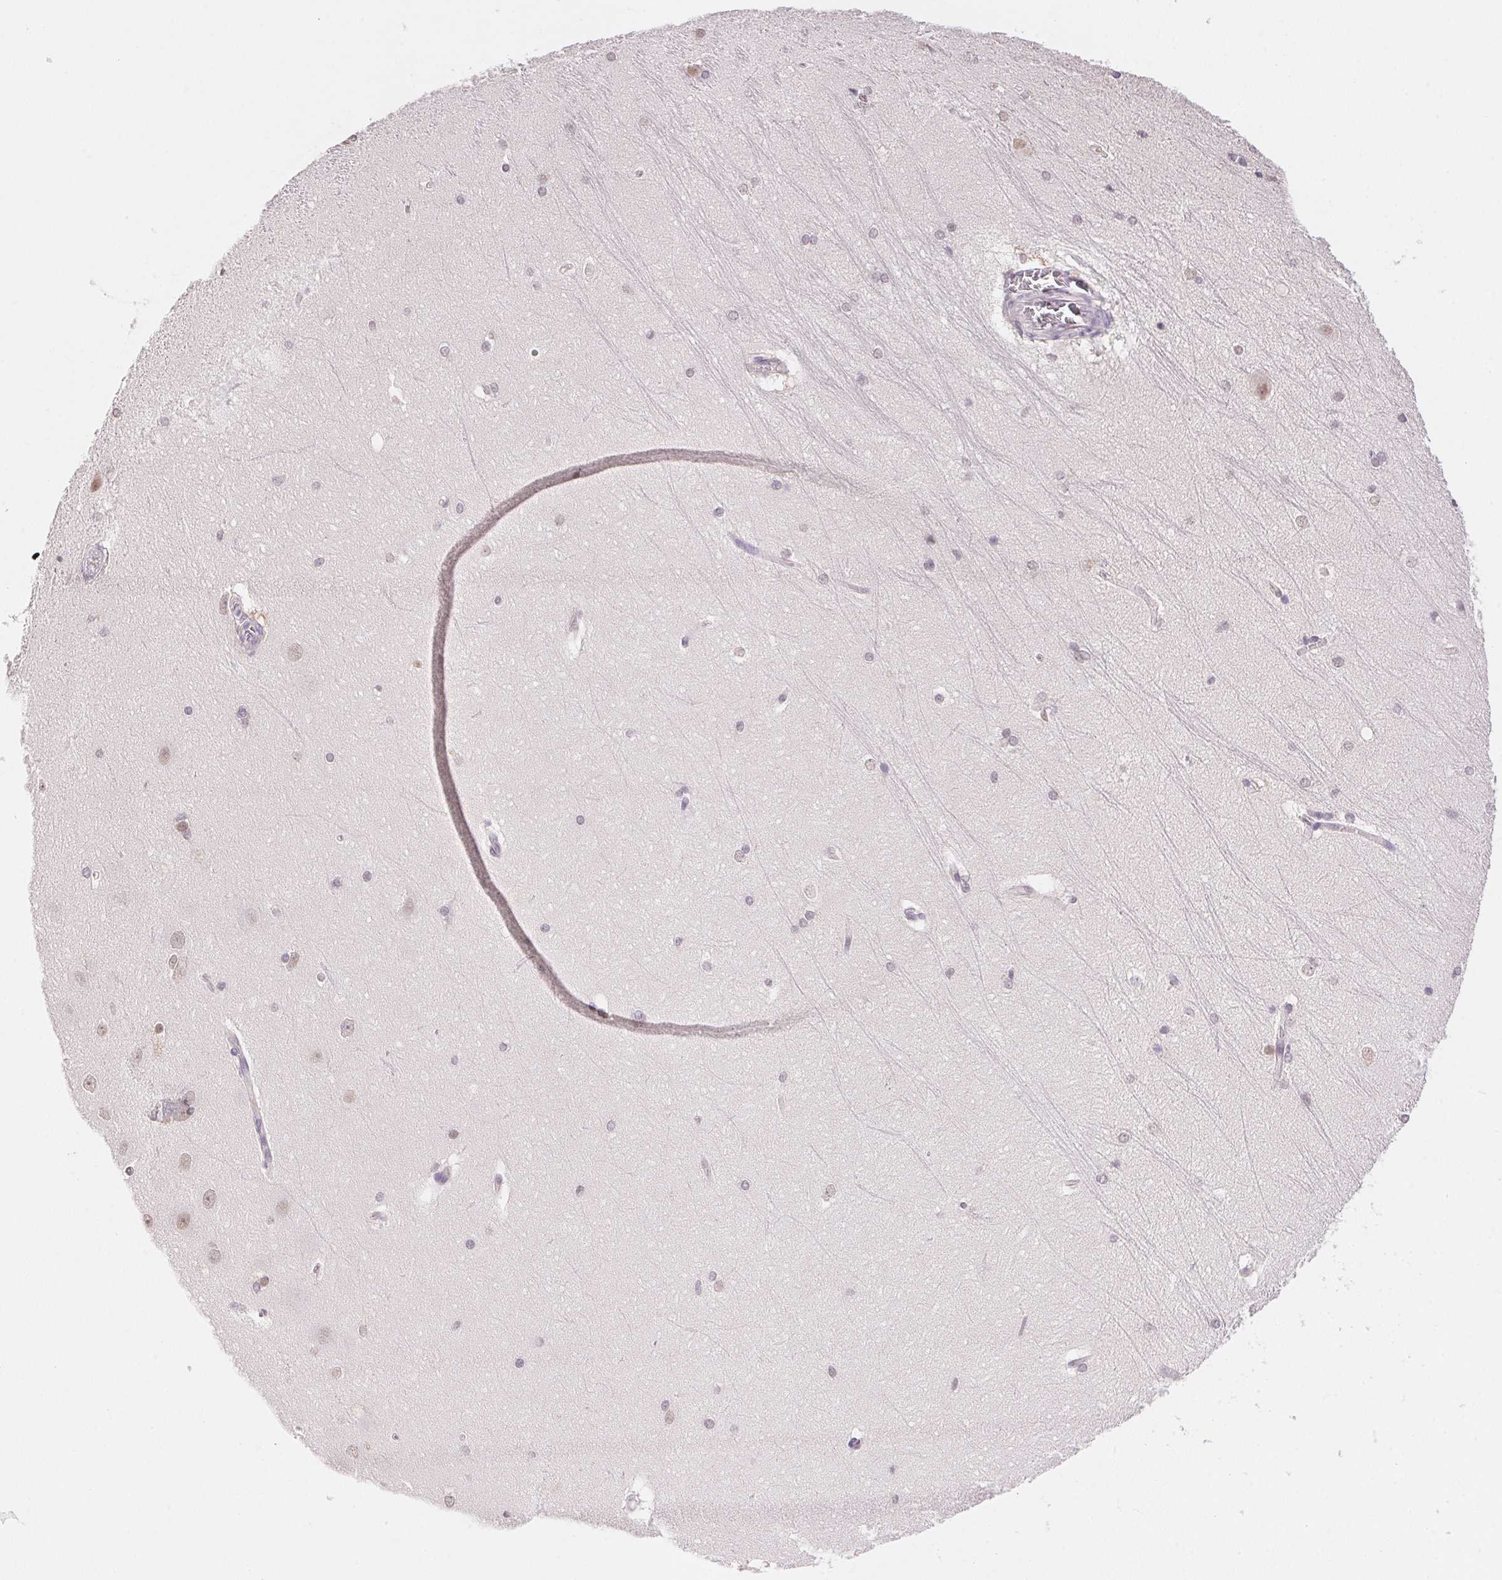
{"staining": {"intensity": "negative", "quantity": "none", "location": "none"}, "tissue": "hippocampus", "cell_type": "Glial cells", "image_type": "normal", "snomed": [{"axis": "morphology", "description": "Normal tissue, NOS"}, {"axis": "topography", "description": "Cerebral cortex"}, {"axis": "topography", "description": "Hippocampus"}], "caption": "A histopathology image of hippocampus stained for a protein shows no brown staining in glial cells. (DAB IHC, high magnification).", "gene": "FNDC4", "patient": {"sex": "female", "age": 19}}